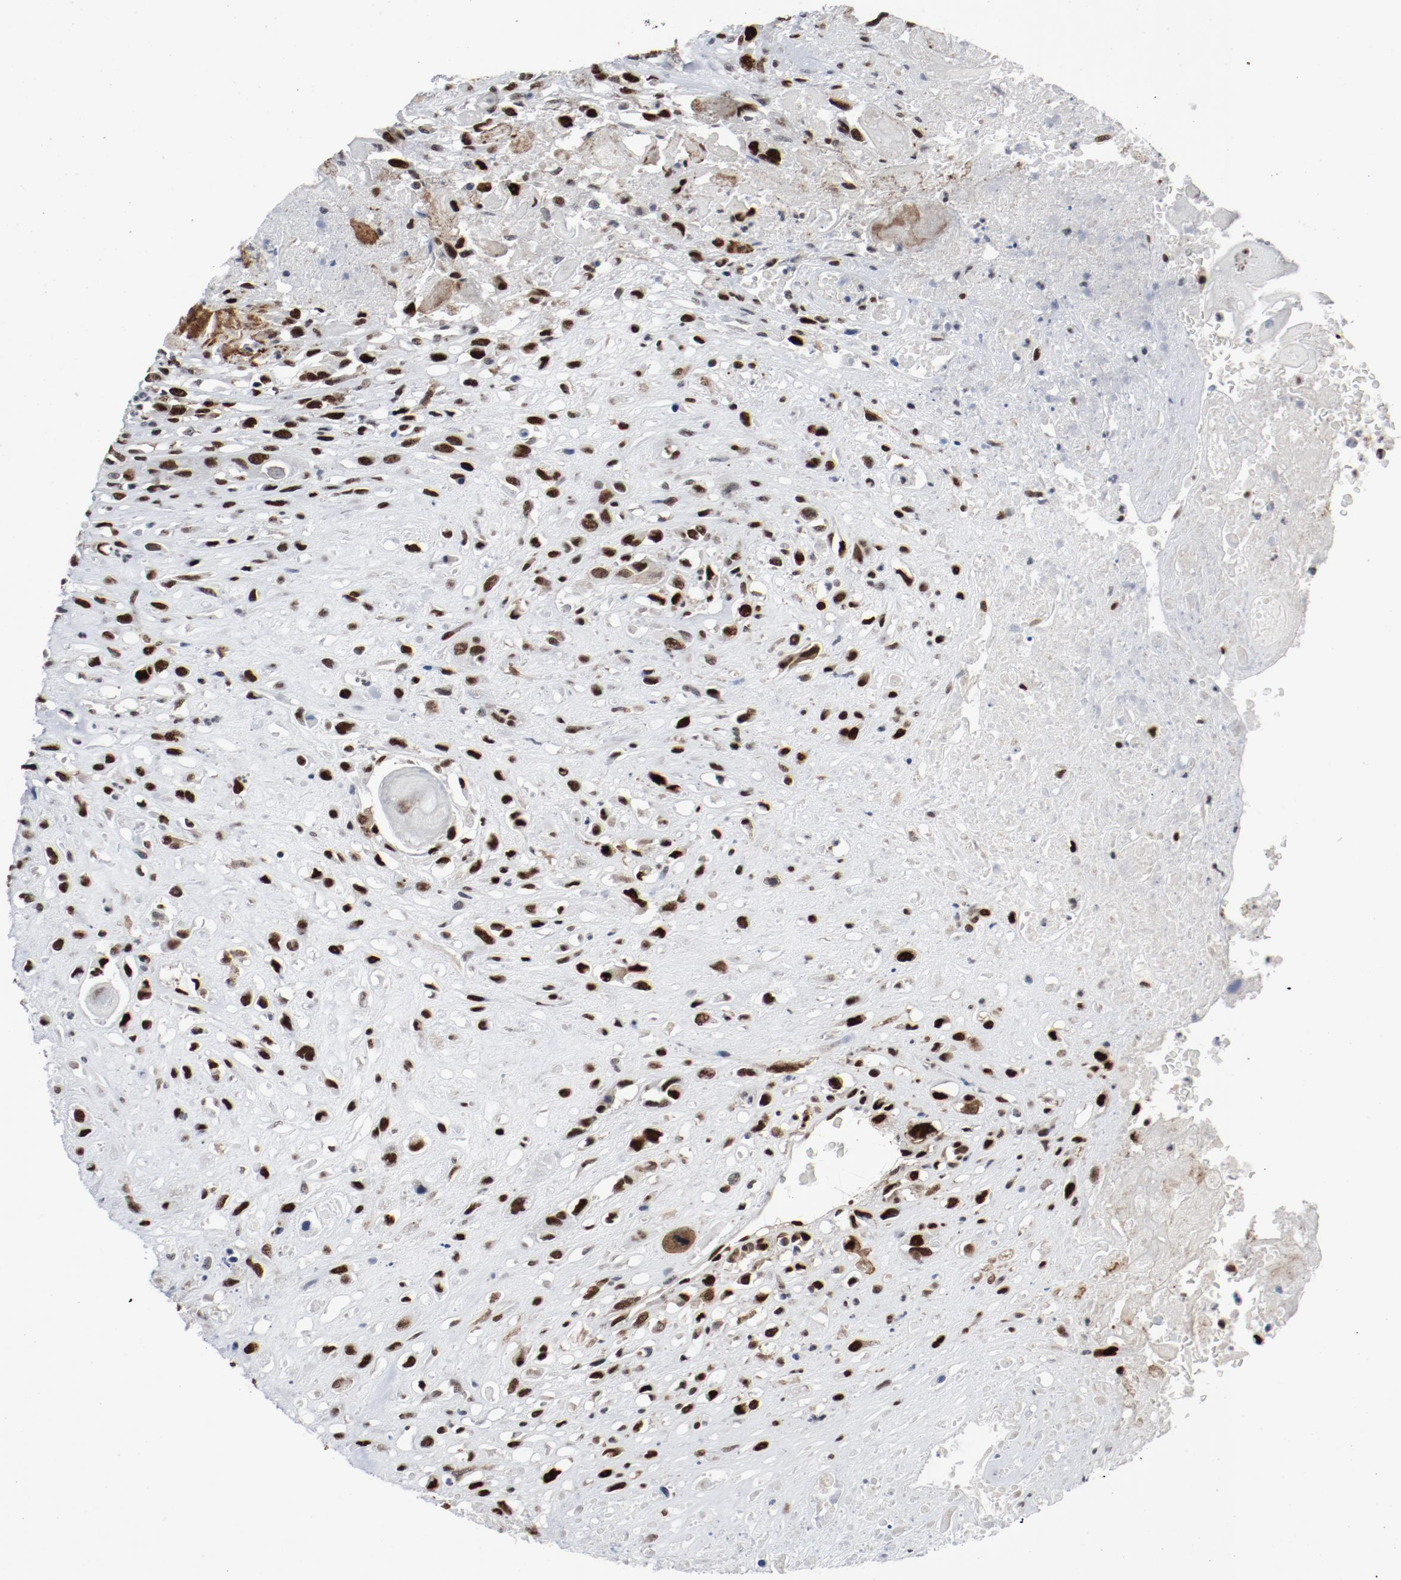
{"staining": {"intensity": "strong", "quantity": ">75%", "location": "nuclear"}, "tissue": "head and neck cancer", "cell_type": "Tumor cells", "image_type": "cancer", "snomed": [{"axis": "morphology", "description": "Necrosis, NOS"}, {"axis": "morphology", "description": "Neoplasm, malignant, NOS"}, {"axis": "topography", "description": "Salivary gland"}, {"axis": "topography", "description": "Head-Neck"}], "caption": "A brown stain labels strong nuclear positivity of a protein in human neoplasm (malignant) (head and neck) tumor cells.", "gene": "JMJD6", "patient": {"sex": "male", "age": 43}}